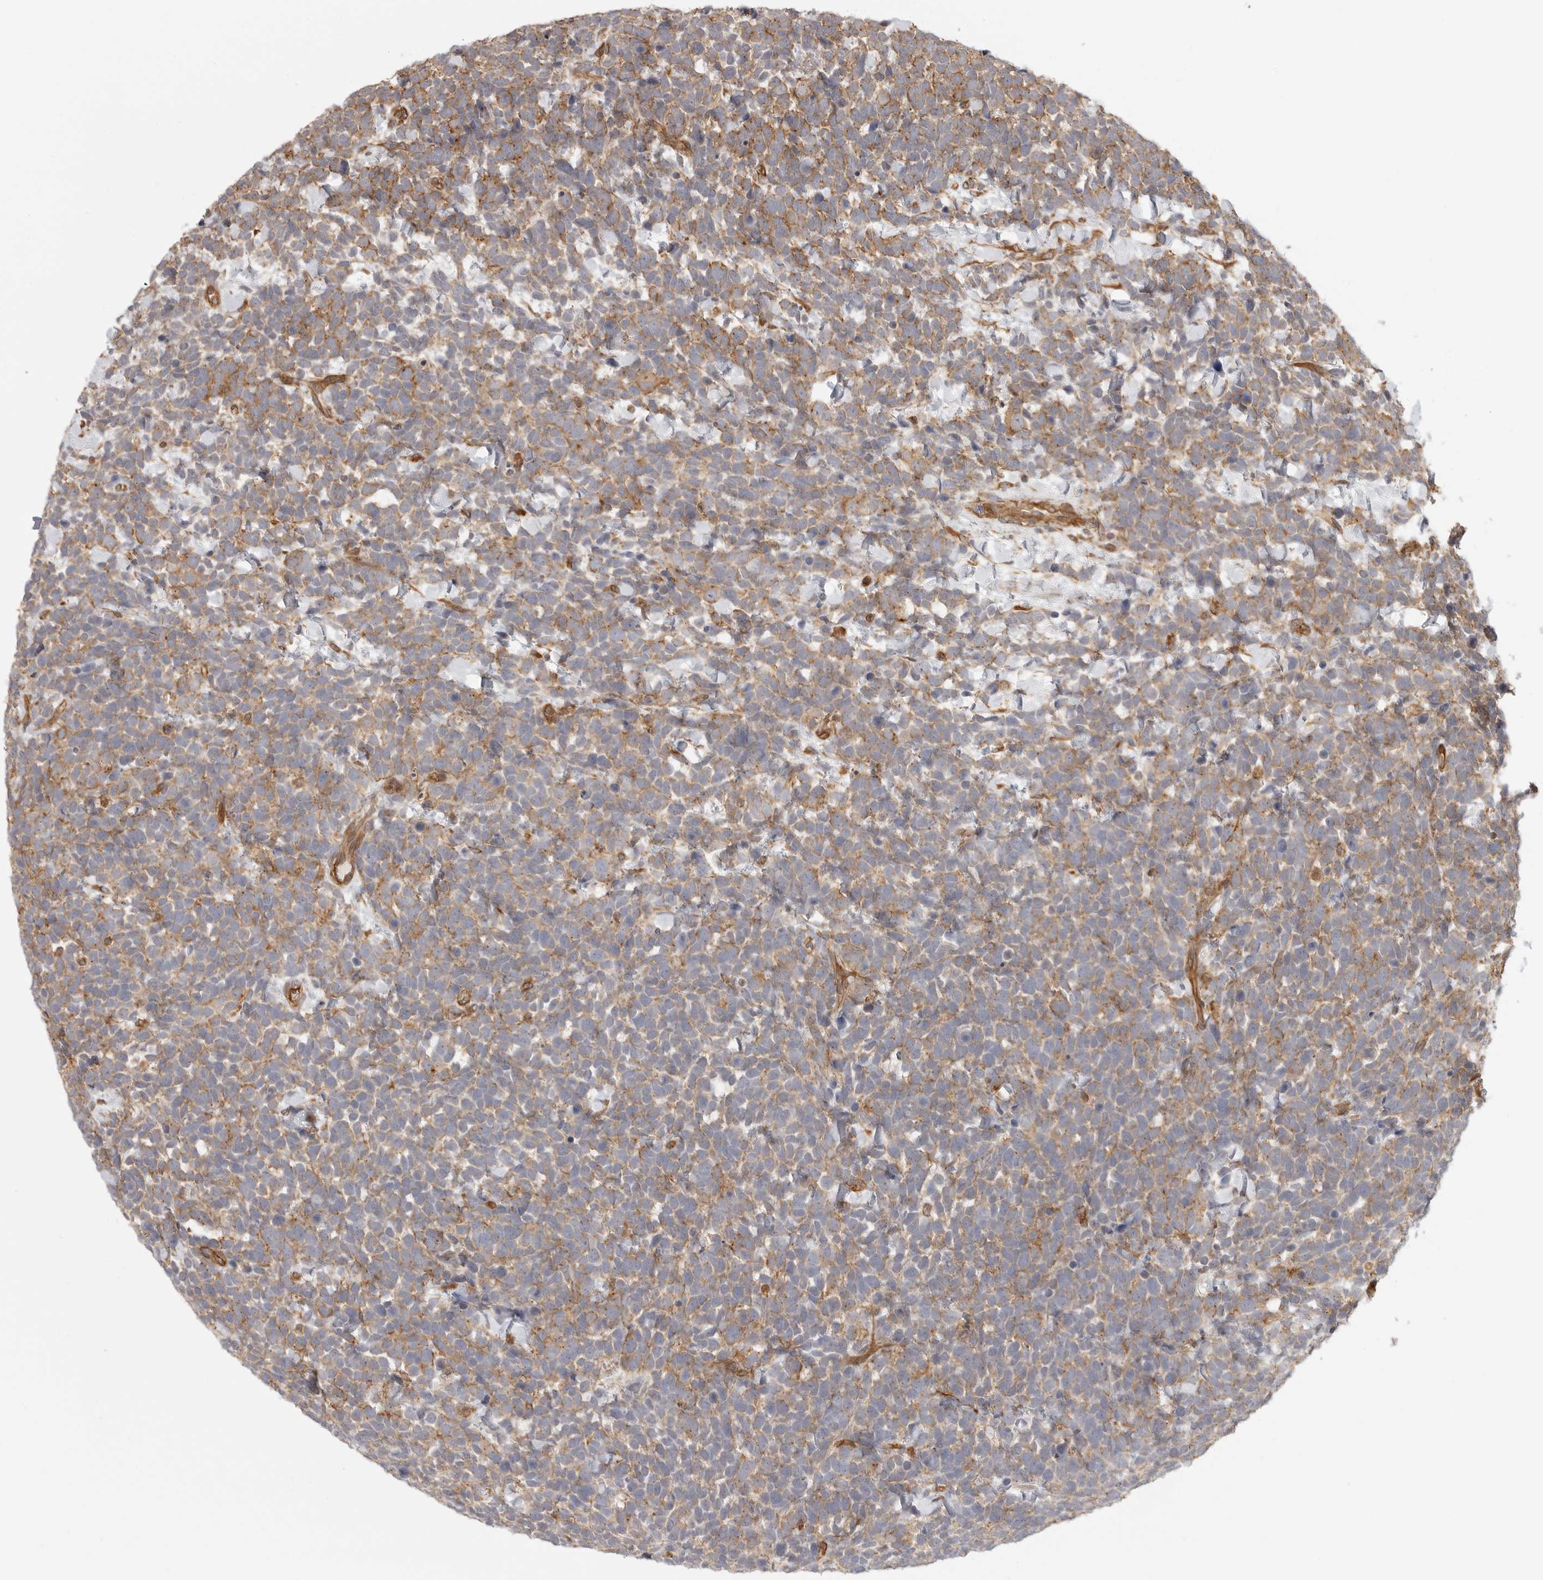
{"staining": {"intensity": "weak", "quantity": ">75%", "location": "cytoplasmic/membranous"}, "tissue": "urothelial cancer", "cell_type": "Tumor cells", "image_type": "cancer", "snomed": [{"axis": "morphology", "description": "Urothelial carcinoma, High grade"}, {"axis": "topography", "description": "Urinary bladder"}], "caption": "Tumor cells exhibit weak cytoplasmic/membranous staining in approximately >75% of cells in urothelial cancer.", "gene": "ATOH7", "patient": {"sex": "female", "age": 82}}